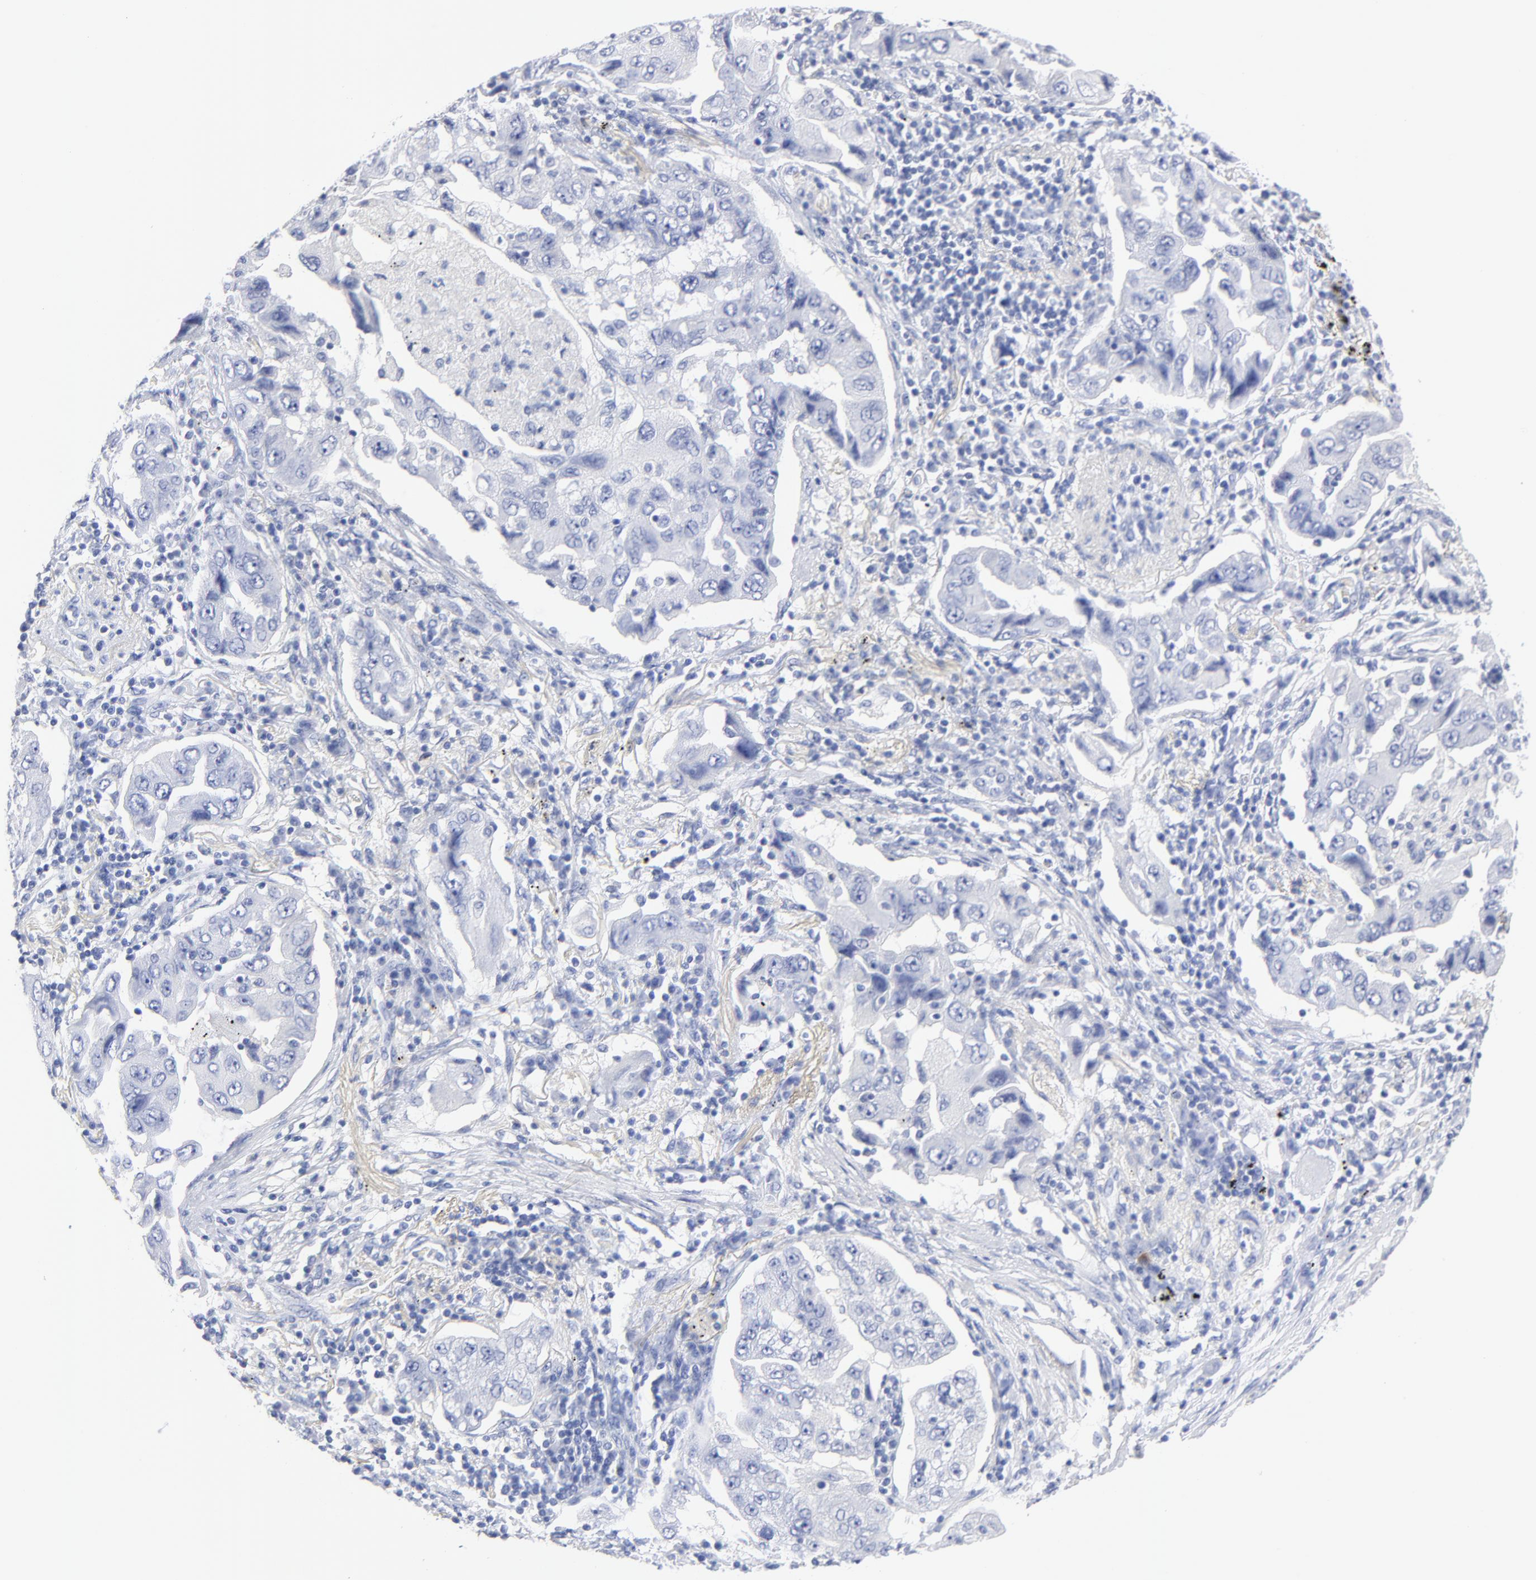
{"staining": {"intensity": "negative", "quantity": "none", "location": "none"}, "tissue": "lung cancer", "cell_type": "Tumor cells", "image_type": "cancer", "snomed": [{"axis": "morphology", "description": "Adenocarcinoma, NOS"}, {"axis": "topography", "description": "Lung"}], "caption": "Immunohistochemical staining of human lung cancer demonstrates no significant positivity in tumor cells. The staining is performed using DAB brown chromogen with nuclei counter-stained in using hematoxylin.", "gene": "ACY1", "patient": {"sex": "female", "age": 65}}